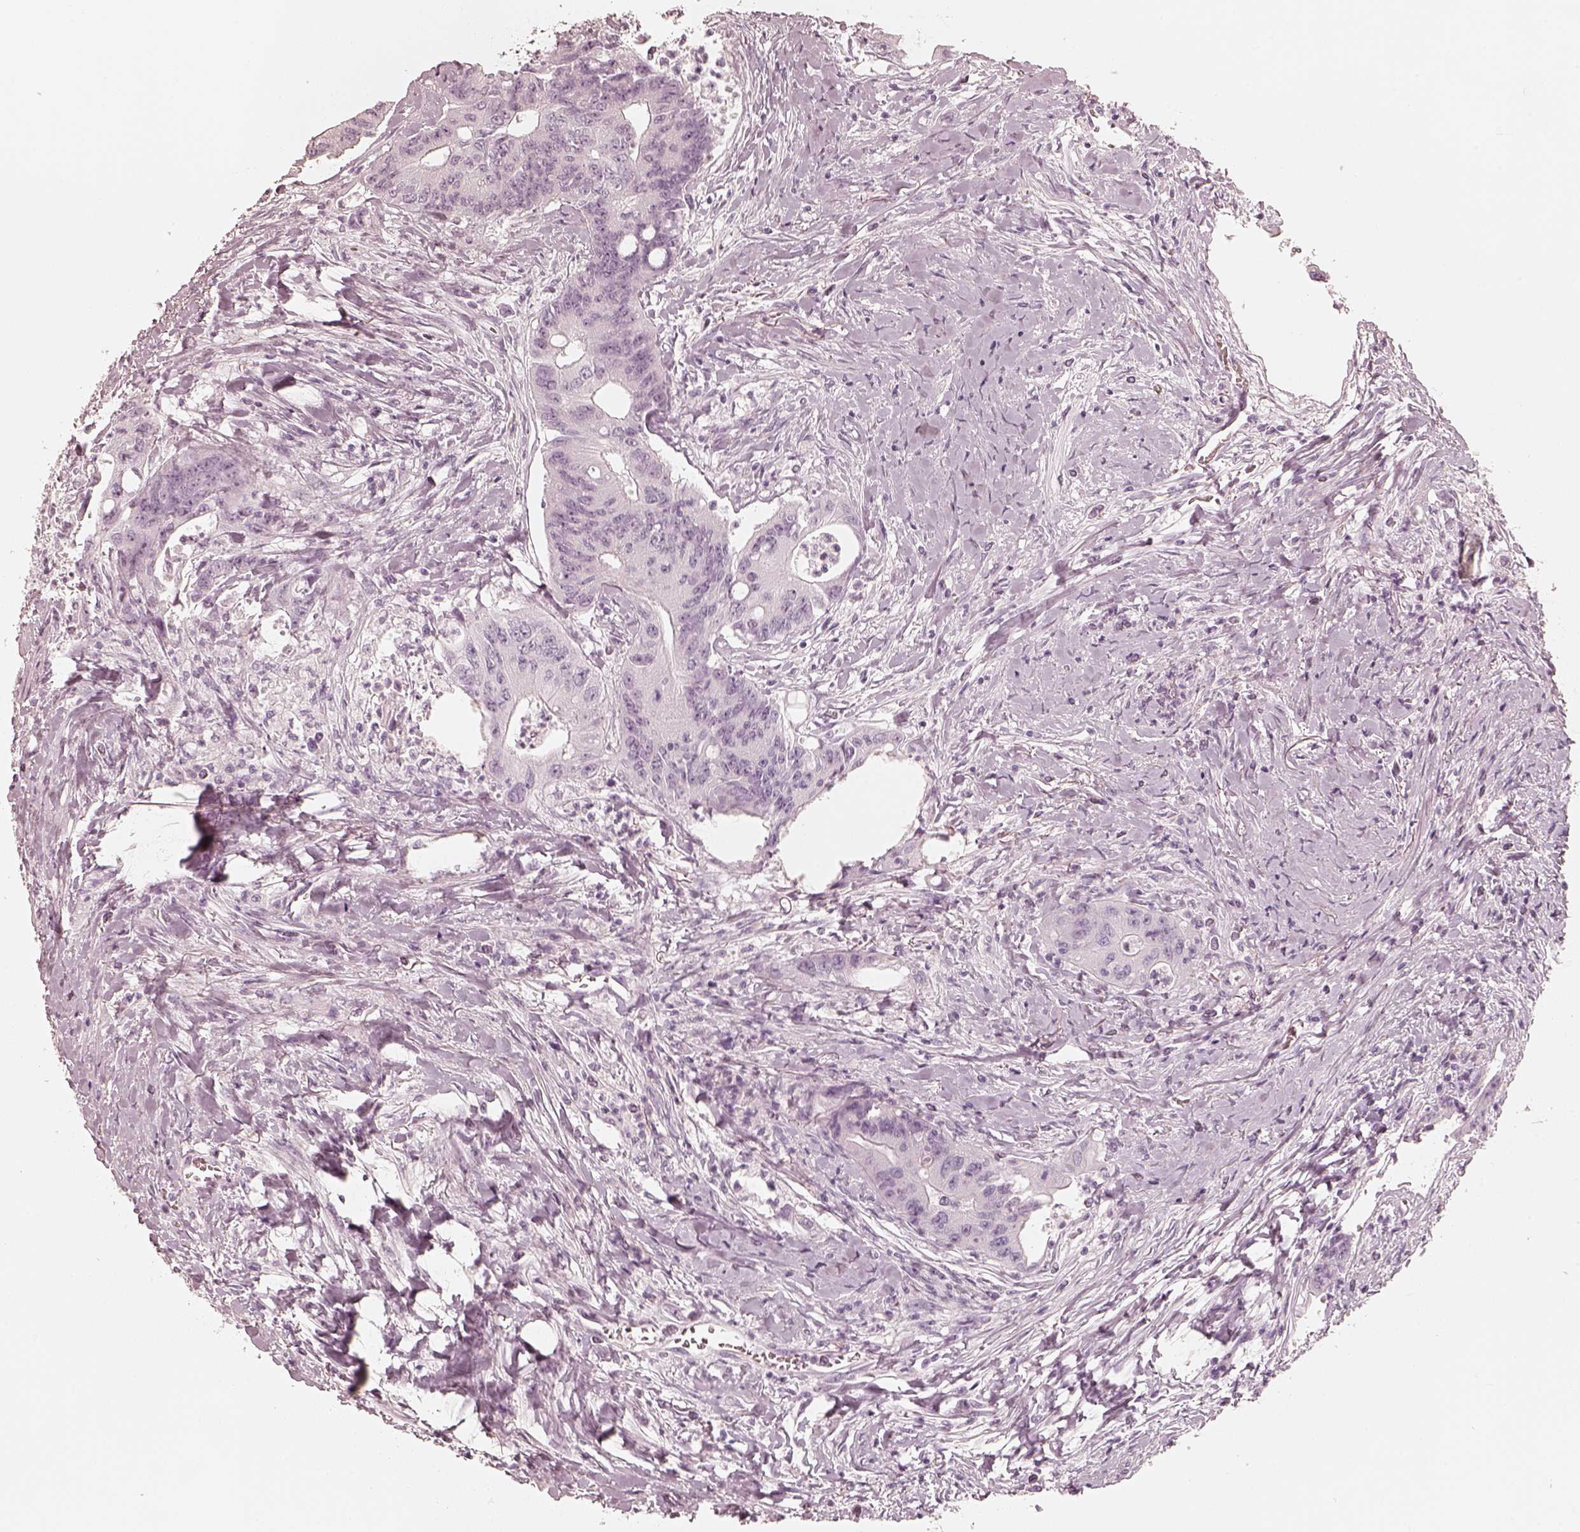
{"staining": {"intensity": "negative", "quantity": "none", "location": "none"}, "tissue": "colorectal cancer", "cell_type": "Tumor cells", "image_type": "cancer", "snomed": [{"axis": "morphology", "description": "Adenocarcinoma, NOS"}, {"axis": "topography", "description": "Rectum"}], "caption": "Immunohistochemical staining of human colorectal cancer reveals no significant positivity in tumor cells.", "gene": "KRT82", "patient": {"sex": "male", "age": 59}}